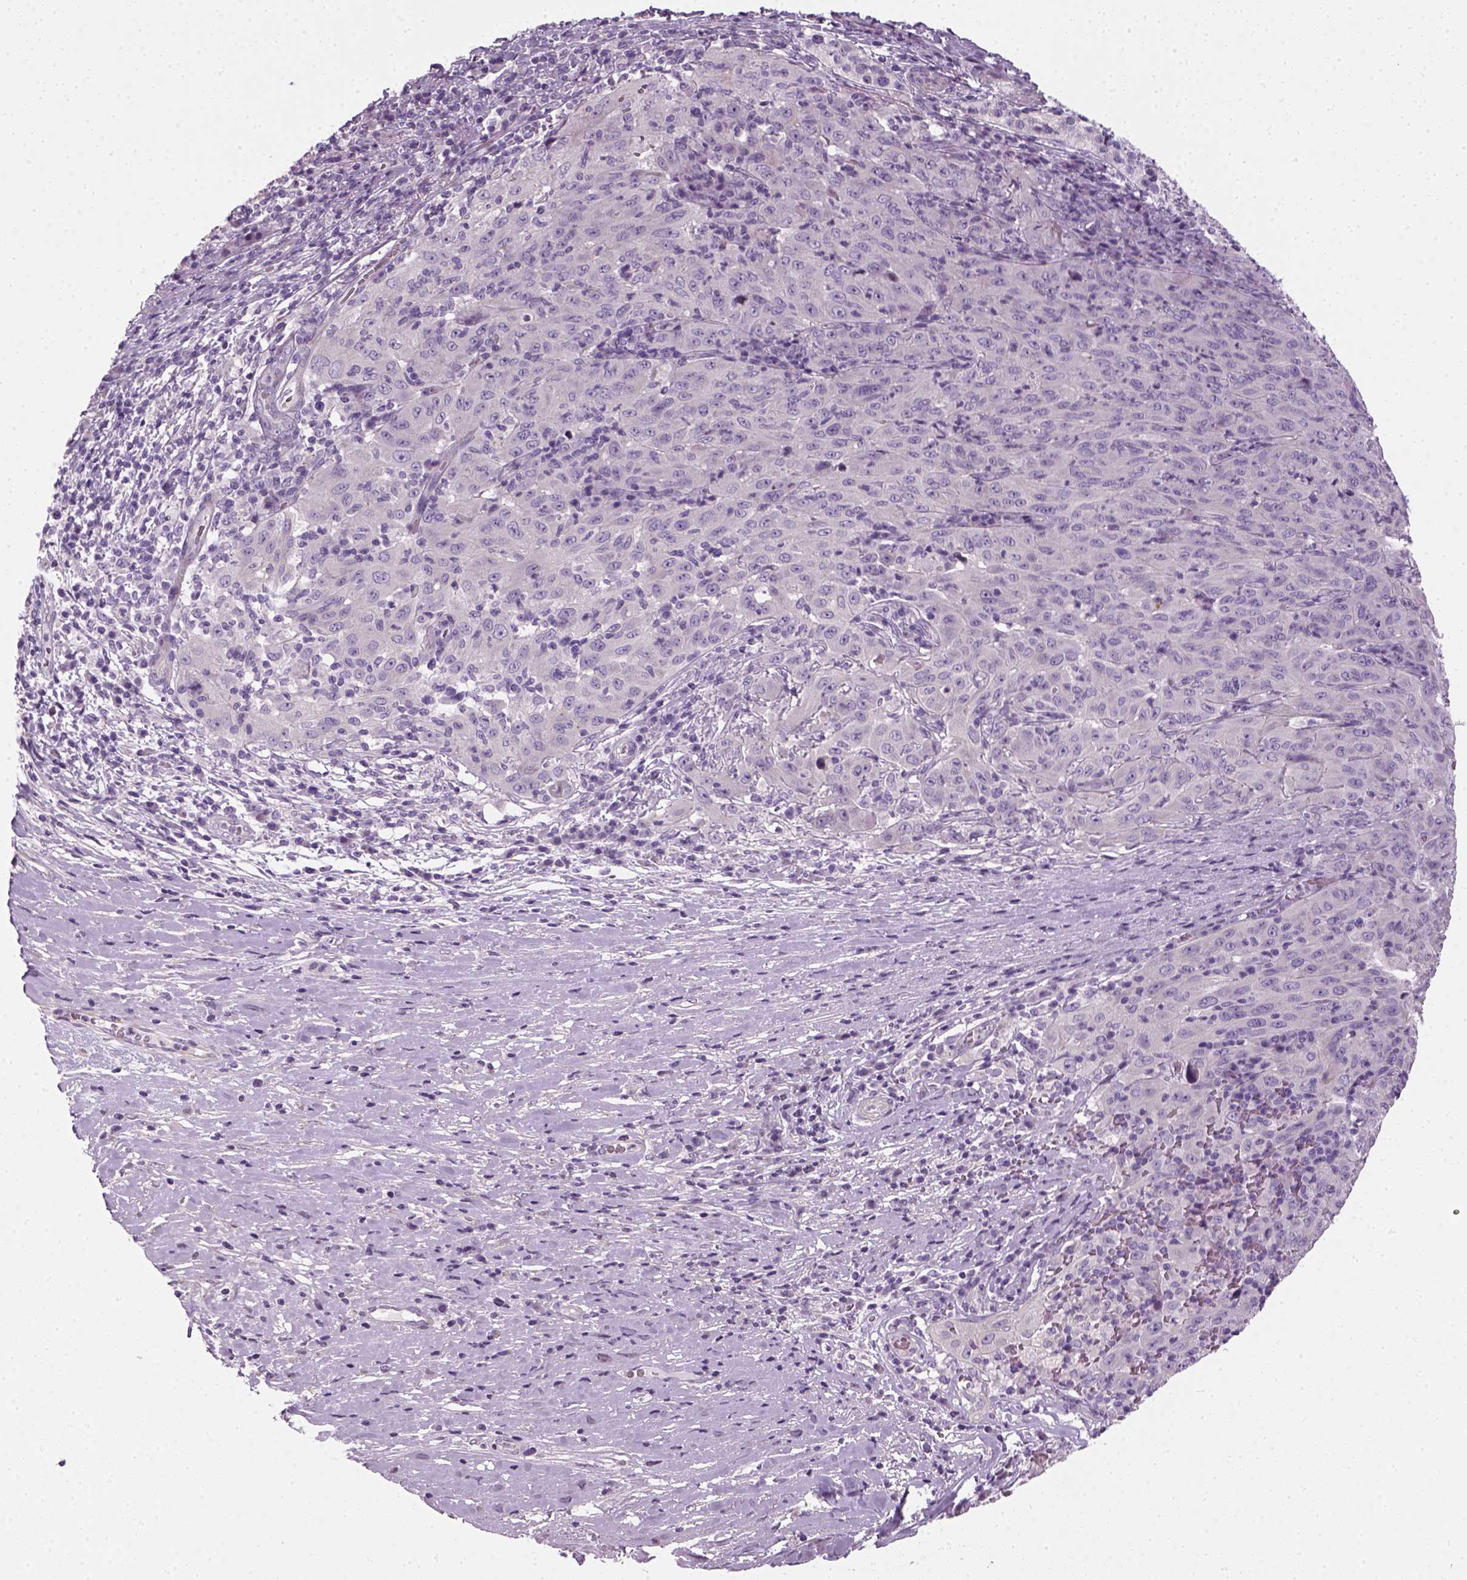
{"staining": {"intensity": "negative", "quantity": "none", "location": "none"}, "tissue": "pancreatic cancer", "cell_type": "Tumor cells", "image_type": "cancer", "snomed": [{"axis": "morphology", "description": "Adenocarcinoma, NOS"}, {"axis": "topography", "description": "Pancreas"}], "caption": "High power microscopy image of an IHC image of pancreatic adenocarcinoma, revealing no significant staining in tumor cells.", "gene": "ELOVL3", "patient": {"sex": "male", "age": 63}}